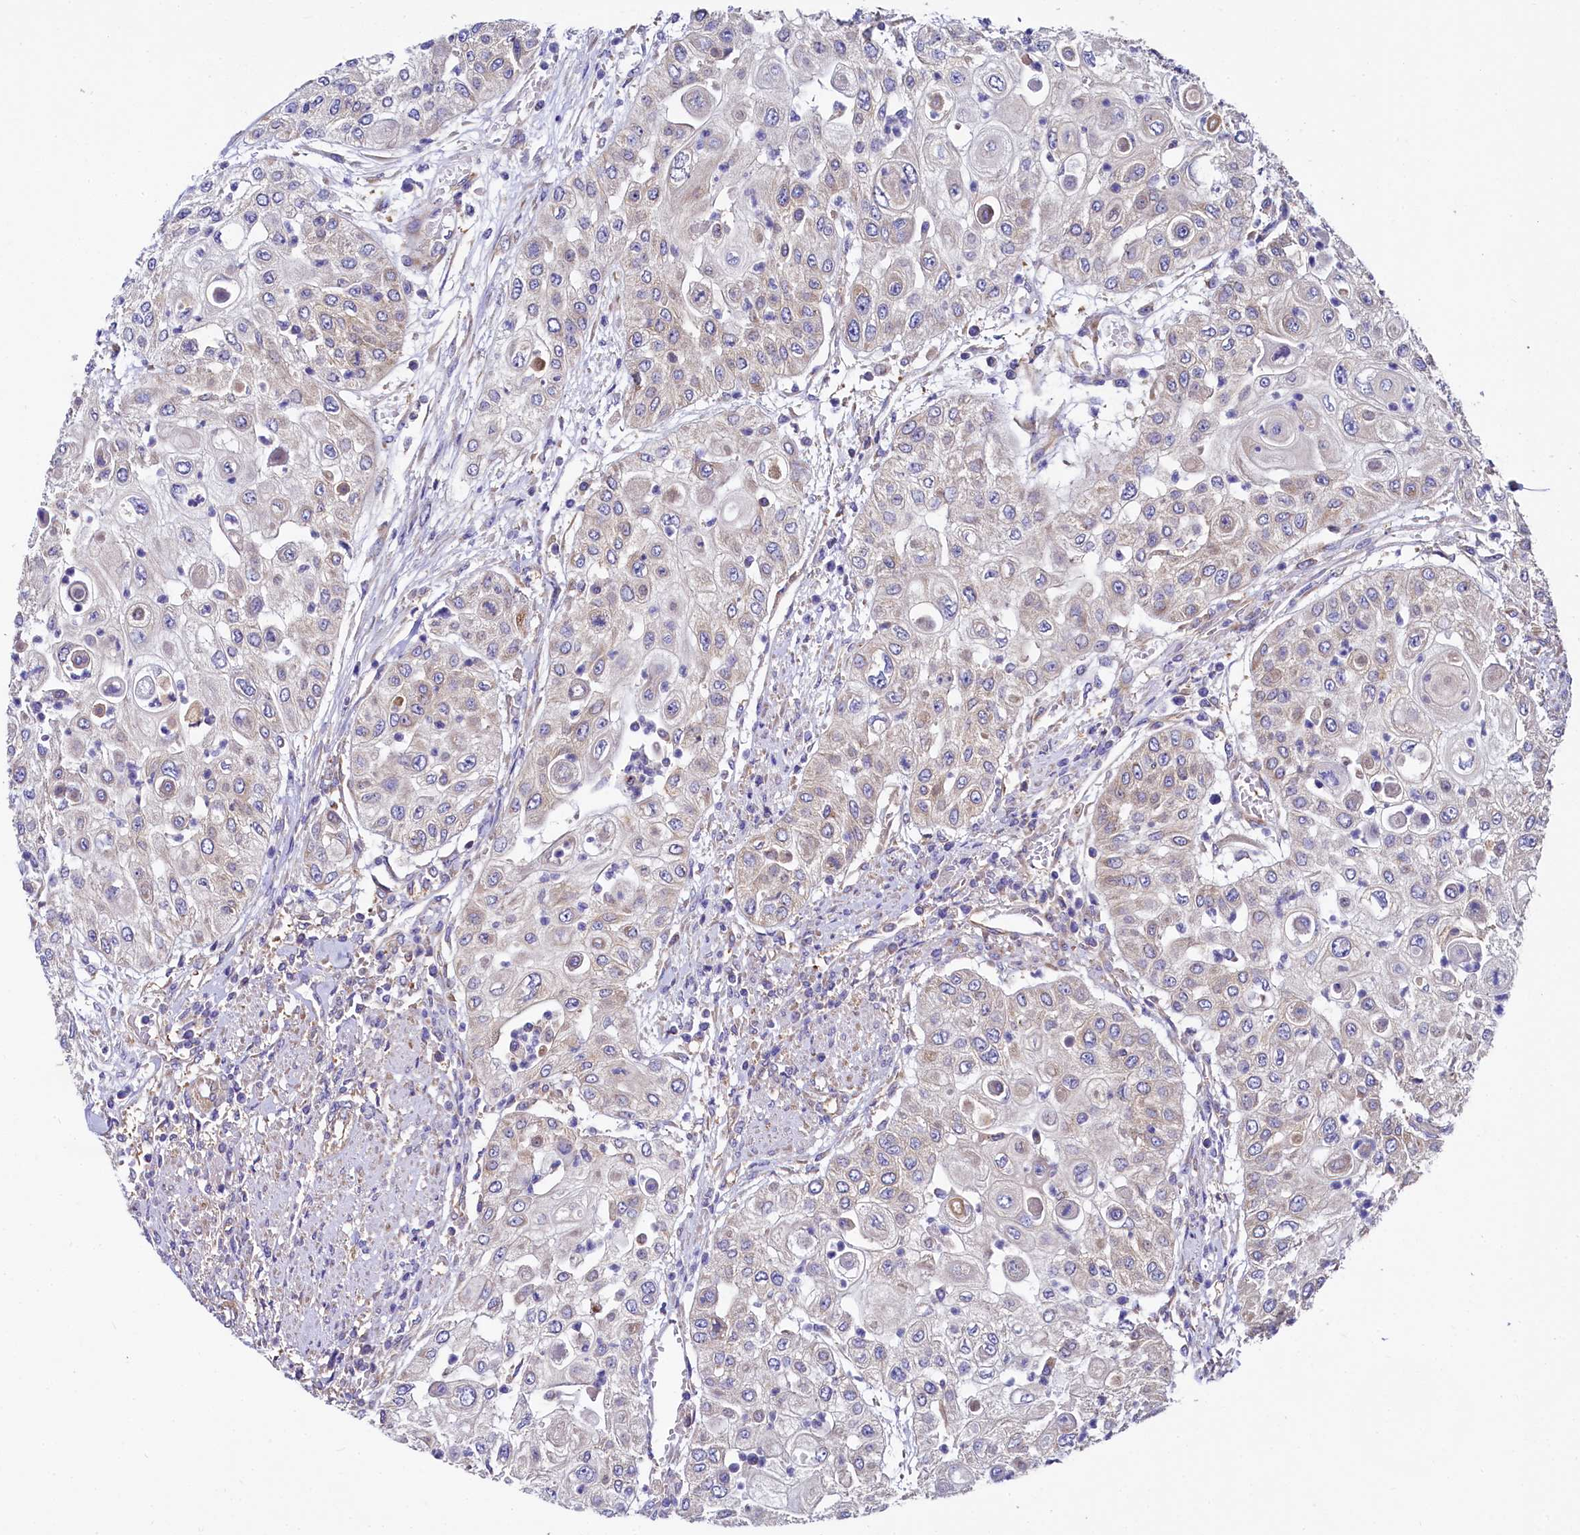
{"staining": {"intensity": "negative", "quantity": "none", "location": "none"}, "tissue": "urothelial cancer", "cell_type": "Tumor cells", "image_type": "cancer", "snomed": [{"axis": "morphology", "description": "Urothelial carcinoma, High grade"}, {"axis": "topography", "description": "Urinary bladder"}], "caption": "Tumor cells are negative for brown protein staining in urothelial cancer.", "gene": "QARS1", "patient": {"sex": "female", "age": 79}}